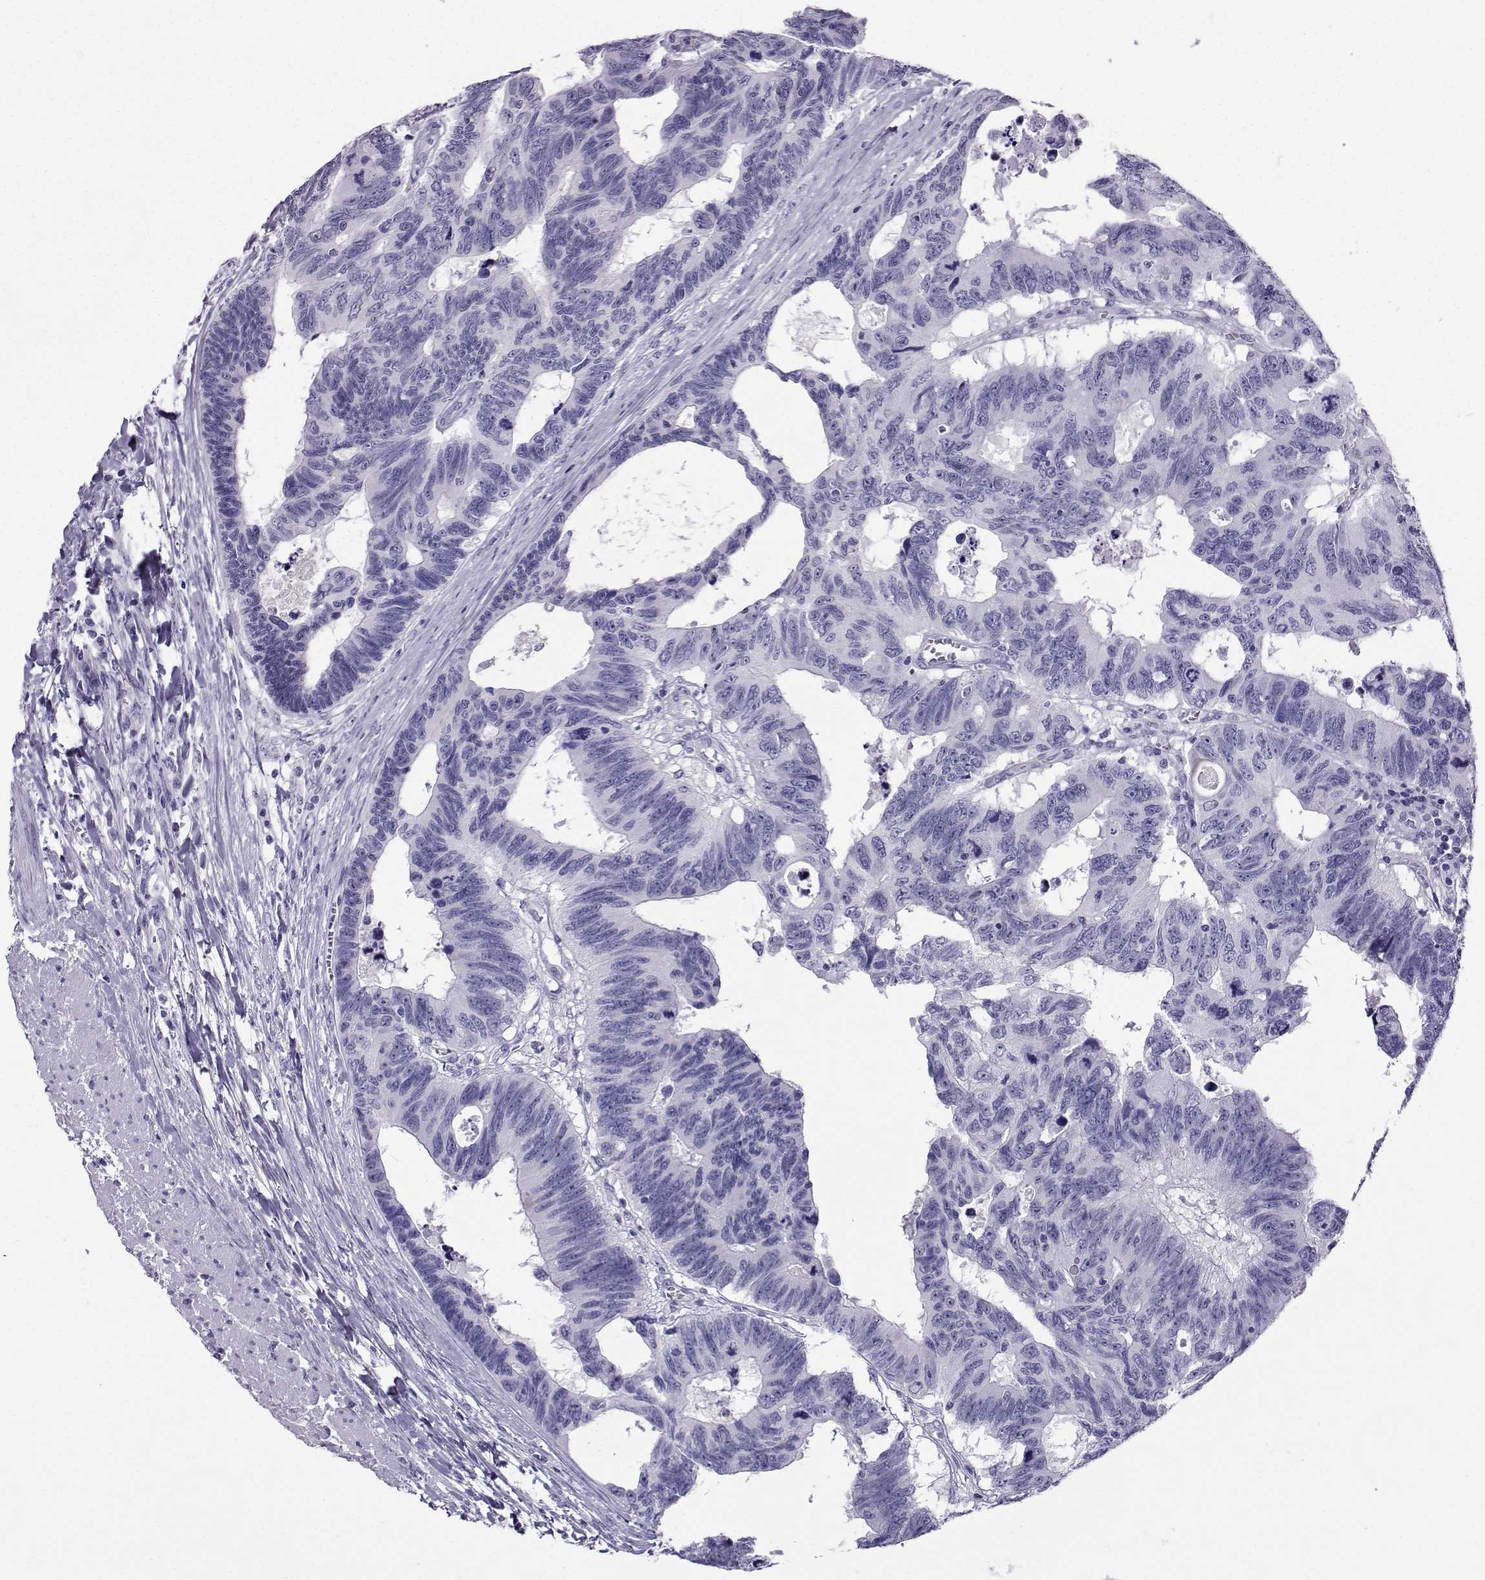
{"staining": {"intensity": "negative", "quantity": "none", "location": "none"}, "tissue": "colorectal cancer", "cell_type": "Tumor cells", "image_type": "cancer", "snomed": [{"axis": "morphology", "description": "Adenocarcinoma, NOS"}, {"axis": "topography", "description": "Colon"}], "caption": "Immunohistochemical staining of colorectal adenocarcinoma demonstrates no significant staining in tumor cells.", "gene": "CRYBB1", "patient": {"sex": "female", "age": 77}}